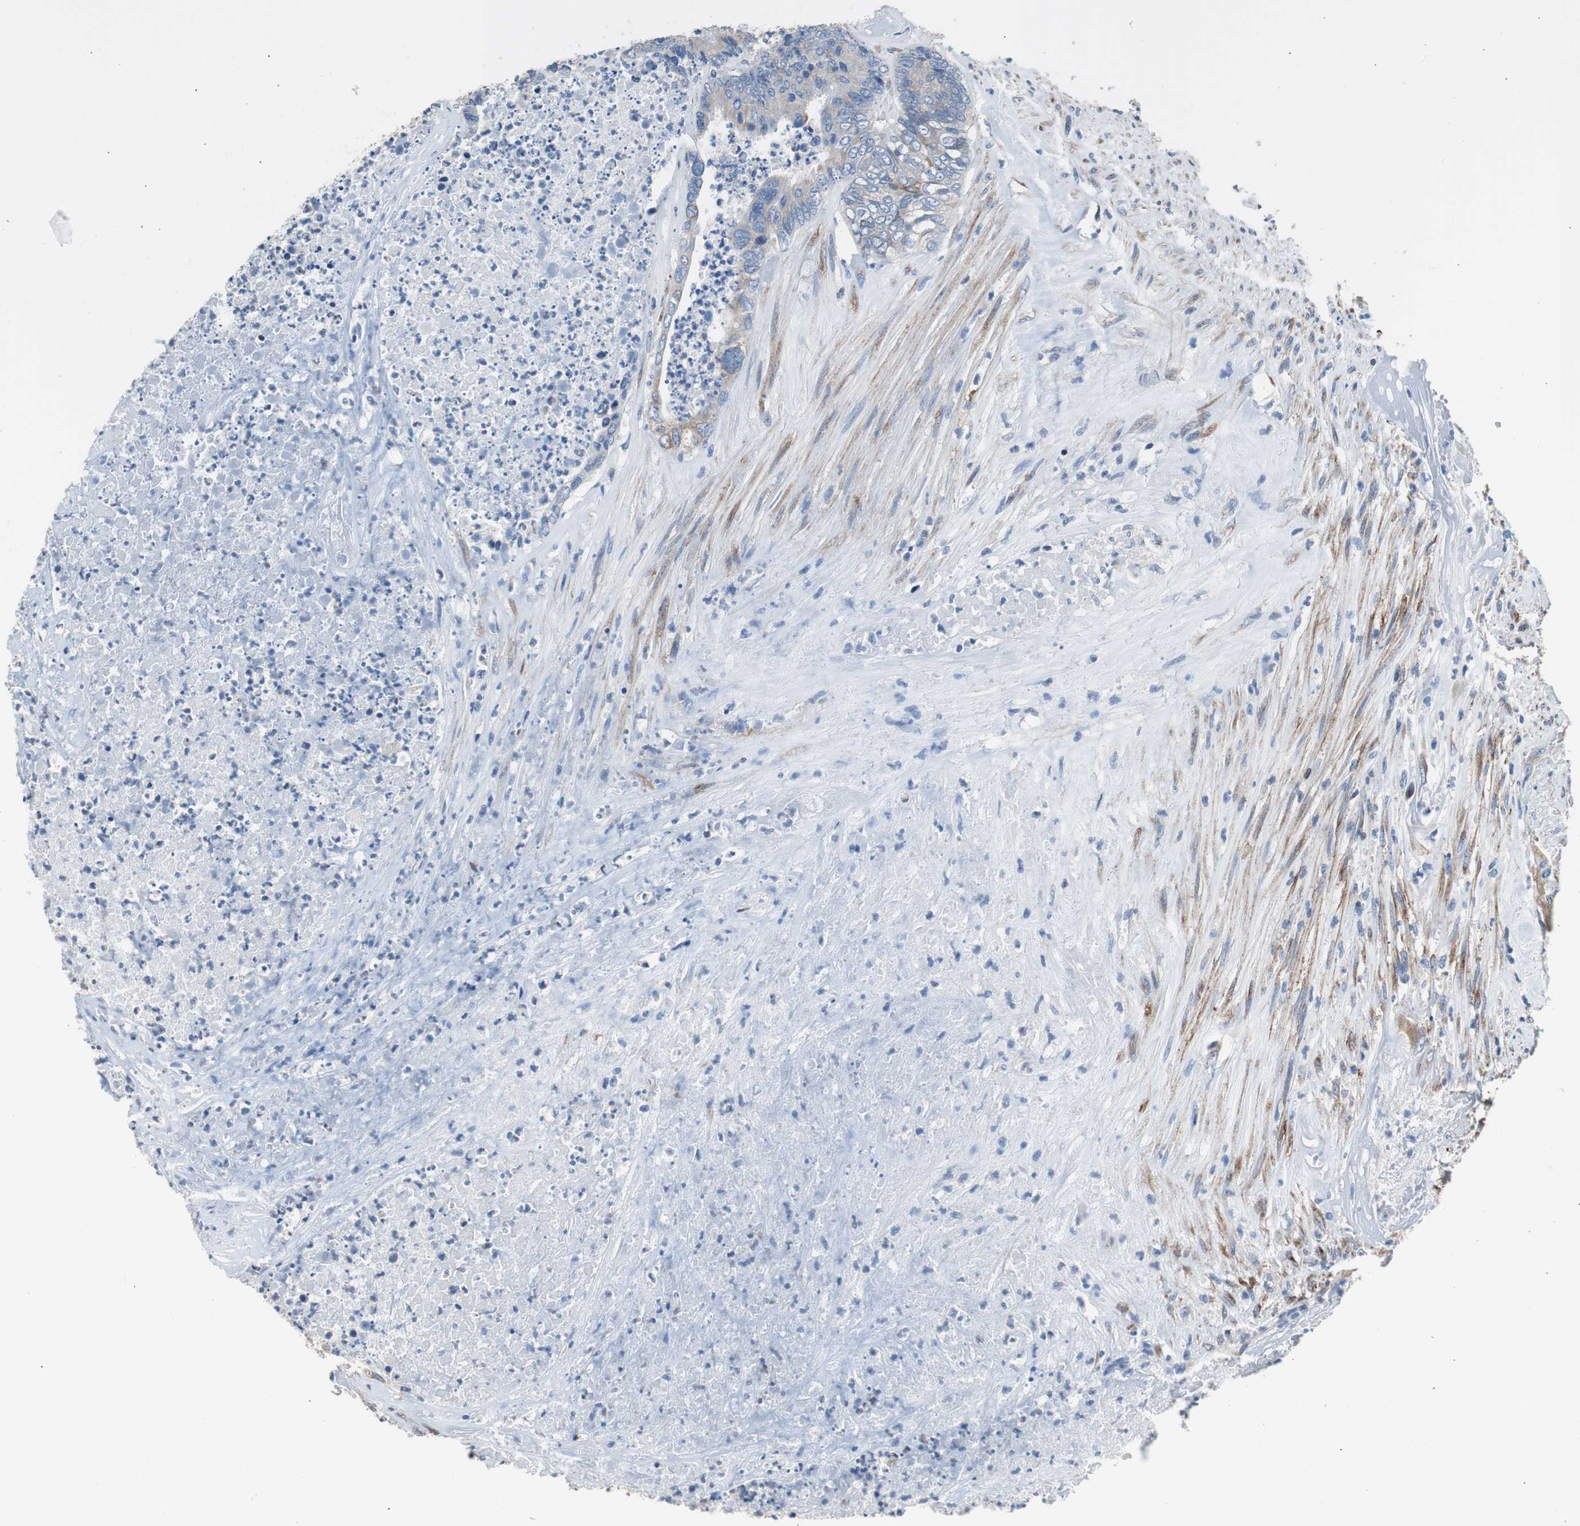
{"staining": {"intensity": "moderate", "quantity": ">75%", "location": "cytoplasmic/membranous"}, "tissue": "colorectal cancer", "cell_type": "Tumor cells", "image_type": "cancer", "snomed": [{"axis": "morphology", "description": "Adenocarcinoma, NOS"}, {"axis": "topography", "description": "Rectum"}], "caption": "There is medium levels of moderate cytoplasmic/membranous expression in tumor cells of colorectal cancer (adenocarcinoma), as demonstrated by immunohistochemical staining (brown color).", "gene": "PBXIP1", "patient": {"sex": "male", "age": 55}}